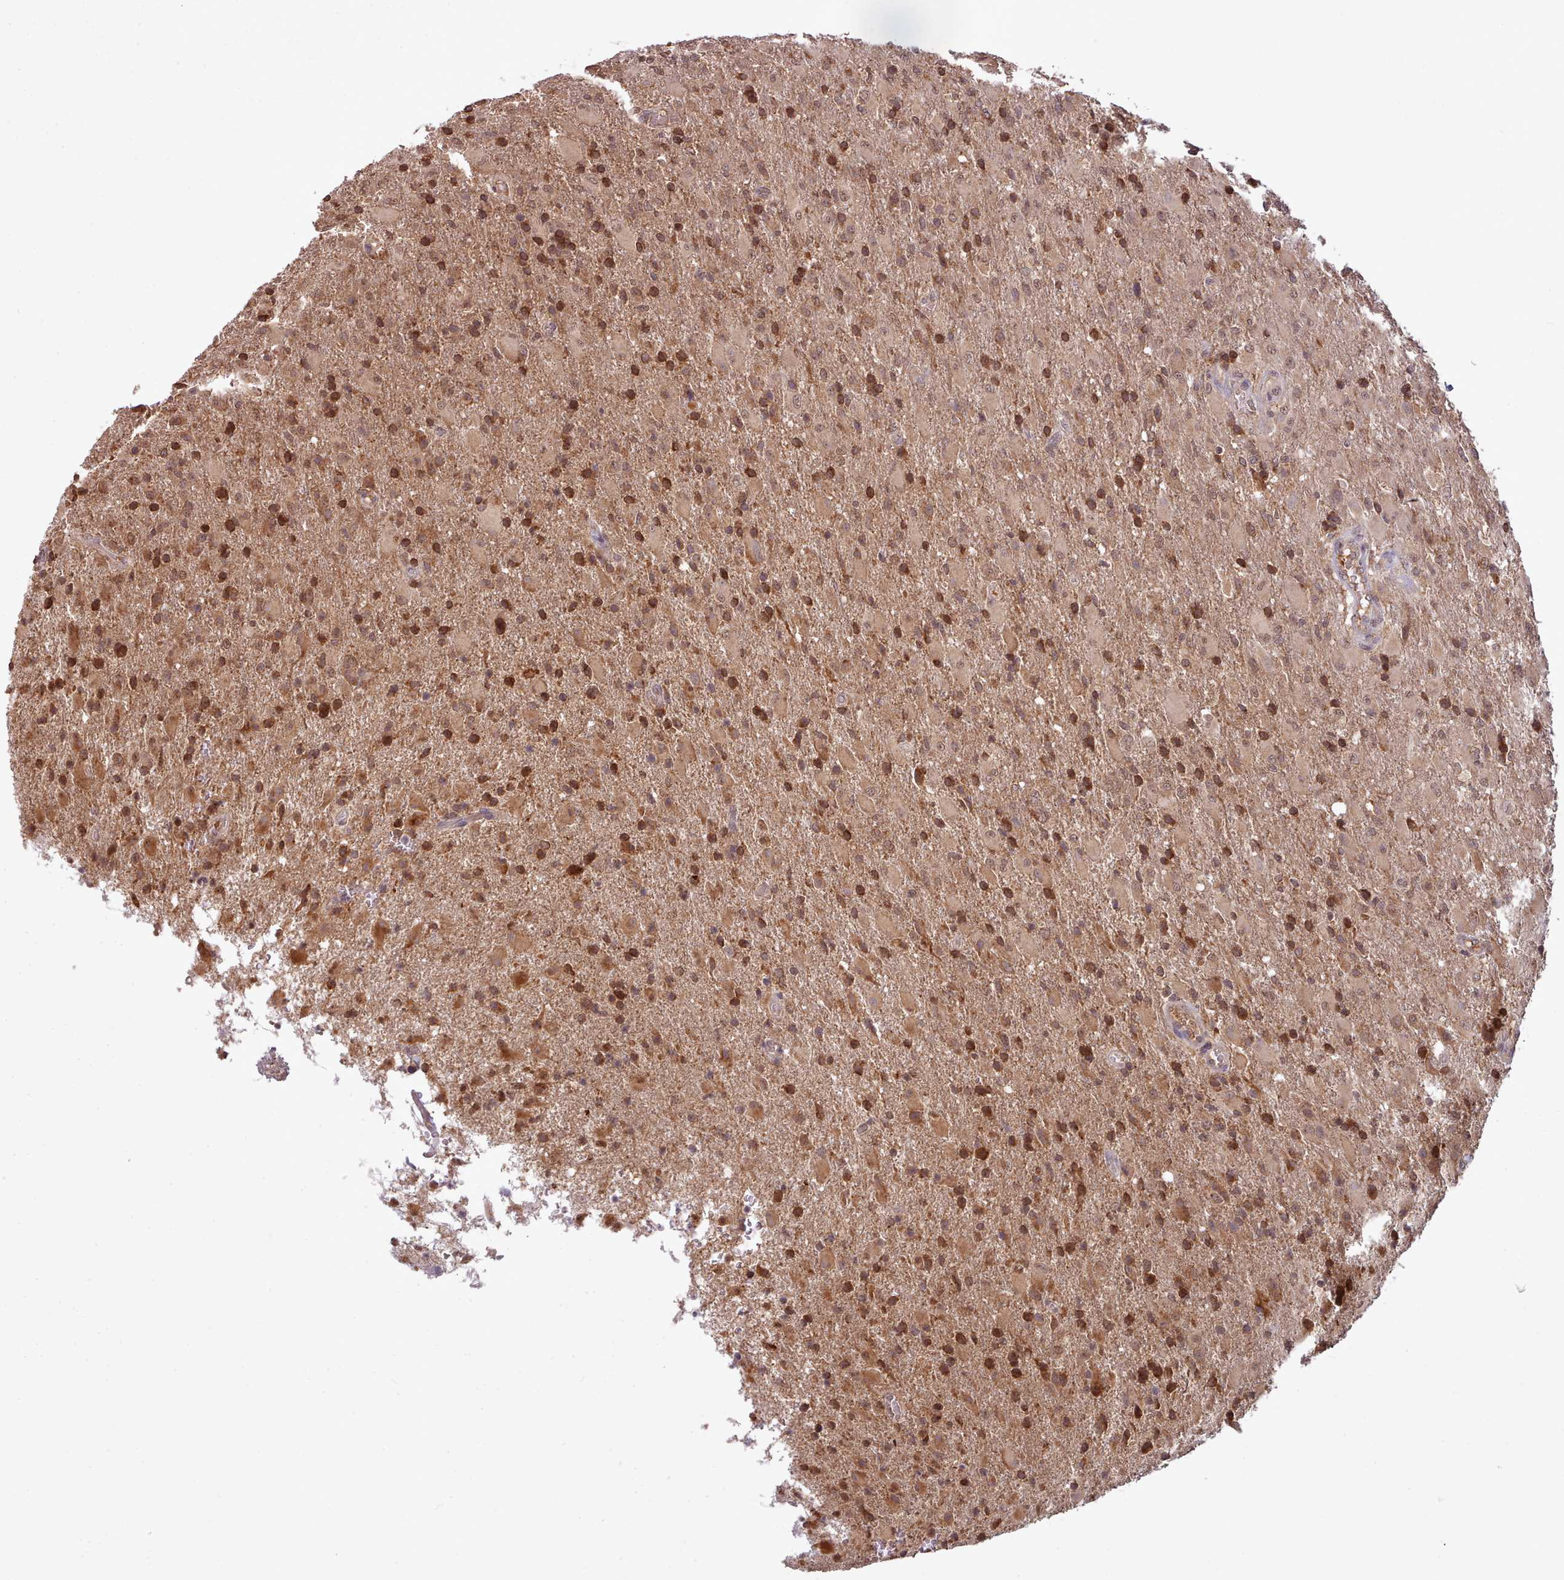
{"staining": {"intensity": "moderate", "quantity": ">75%", "location": "cytoplasmic/membranous,nuclear"}, "tissue": "glioma", "cell_type": "Tumor cells", "image_type": "cancer", "snomed": [{"axis": "morphology", "description": "Glioma, malignant, Low grade"}, {"axis": "topography", "description": "Brain"}], "caption": "Moderate cytoplasmic/membranous and nuclear positivity is seen in approximately >75% of tumor cells in malignant glioma (low-grade).", "gene": "PIP4P1", "patient": {"sex": "male", "age": 65}}